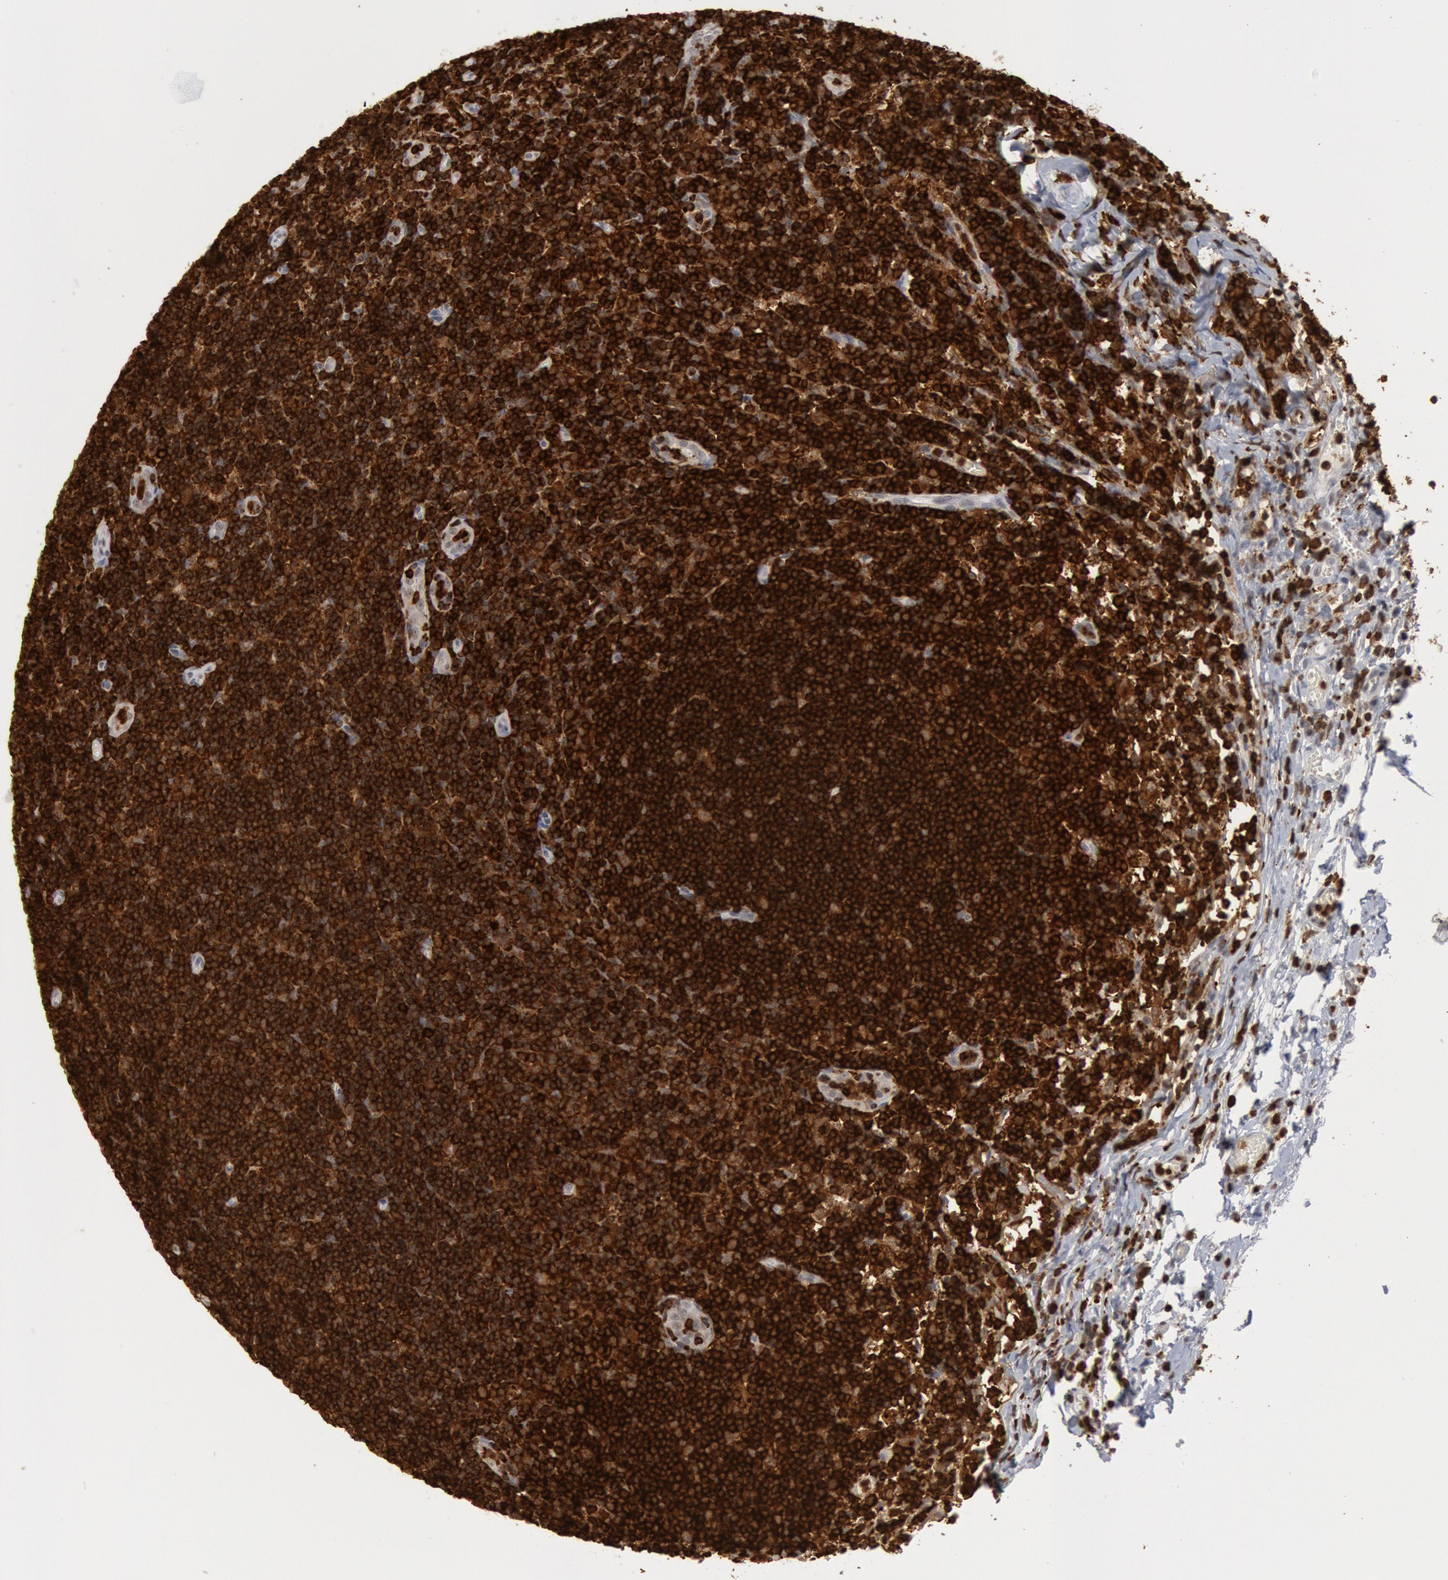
{"staining": {"intensity": "strong", "quantity": ">75%", "location": "cytoplasmic/membranous"}, "tissue": "lymph node", "cell_type": "Germinal center cells", "image_type": "normal", "snomed": [{"axis": "morphology", "description": "Normal tissue, NOS"}, {"axis": "morphology", "description": "Inflammation, NOS"}, {"axis": "topography", "description": "Lymph node"}, {"axis": "topography", "description": "Salivary gland"}], "caption": "A histopathology image showing strong cytoplasmic/membranous expression in about >75% of germinal center cells in normal lymph node, as visualized by brown immunohistochemical staining.", "gene": "PTPN6", "patient": {"sex": "male", "age": 3}}